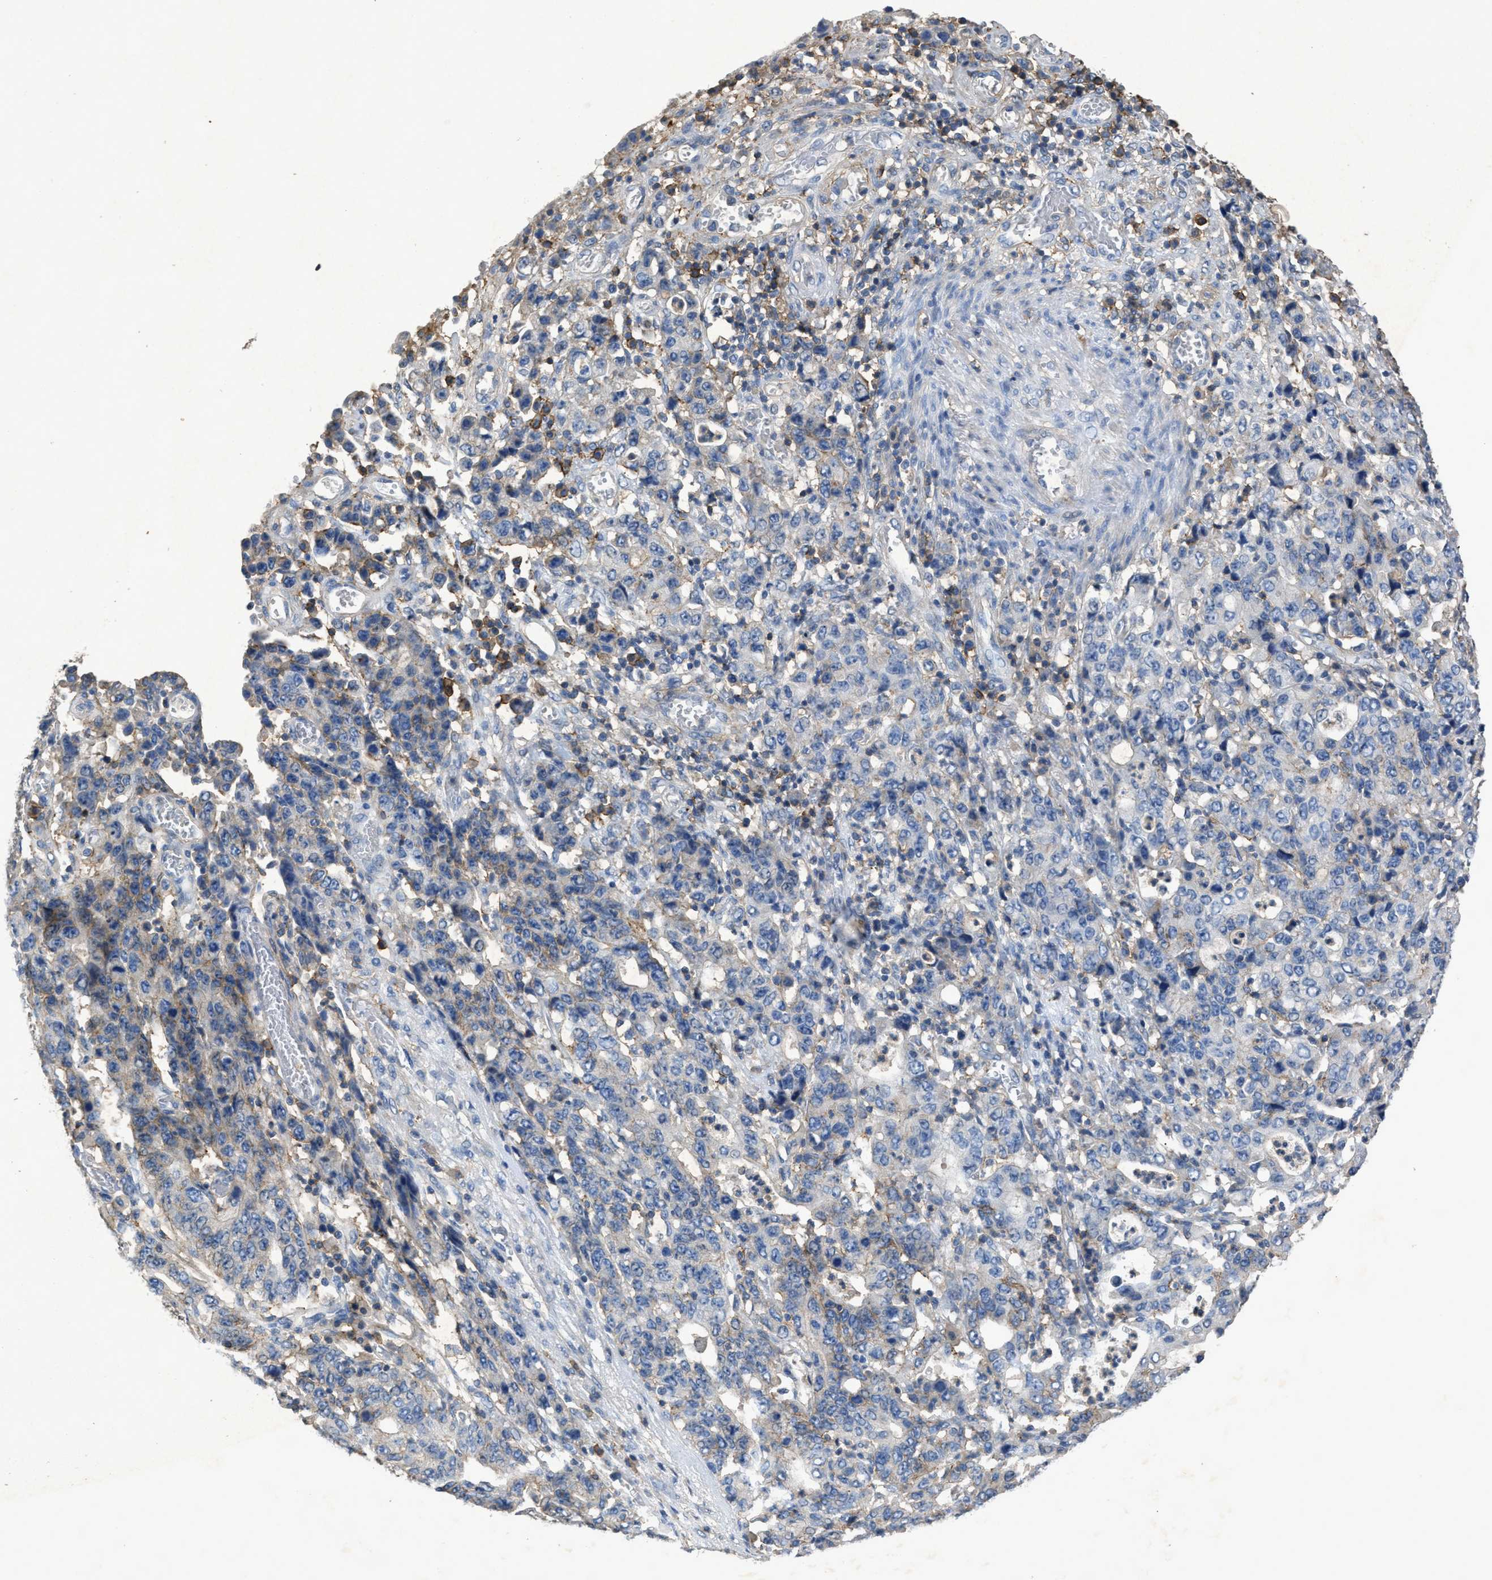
{"staining": {"intensity": "moderate", "quantity": "25%-75%", "location": "cytoplasmic/membranous"}, "tissue": "stomach cancer", "cell_type": "Tumor cells", "image_type": "cancer", "snomed": [{"axis": "morphology", "description": "Adenocarcinoma, NOS"}, {"axis": "topography", "description": "Stomach, upper"}], "caption": "IHC staining of adenocarcinoma (stomach), which reveals medium levels of moderate cytoplasmic/membranous staining in about 25%-75% of tumor cells indicating moderate cytoplasmic/membranous protein positivity. The staining was performed using DAB (brown) for protein detection and nuclei were counterstained in hematoxylin (blue).", "gene": "OR51E1", "patient": {"sex": "male", "age": 69}}